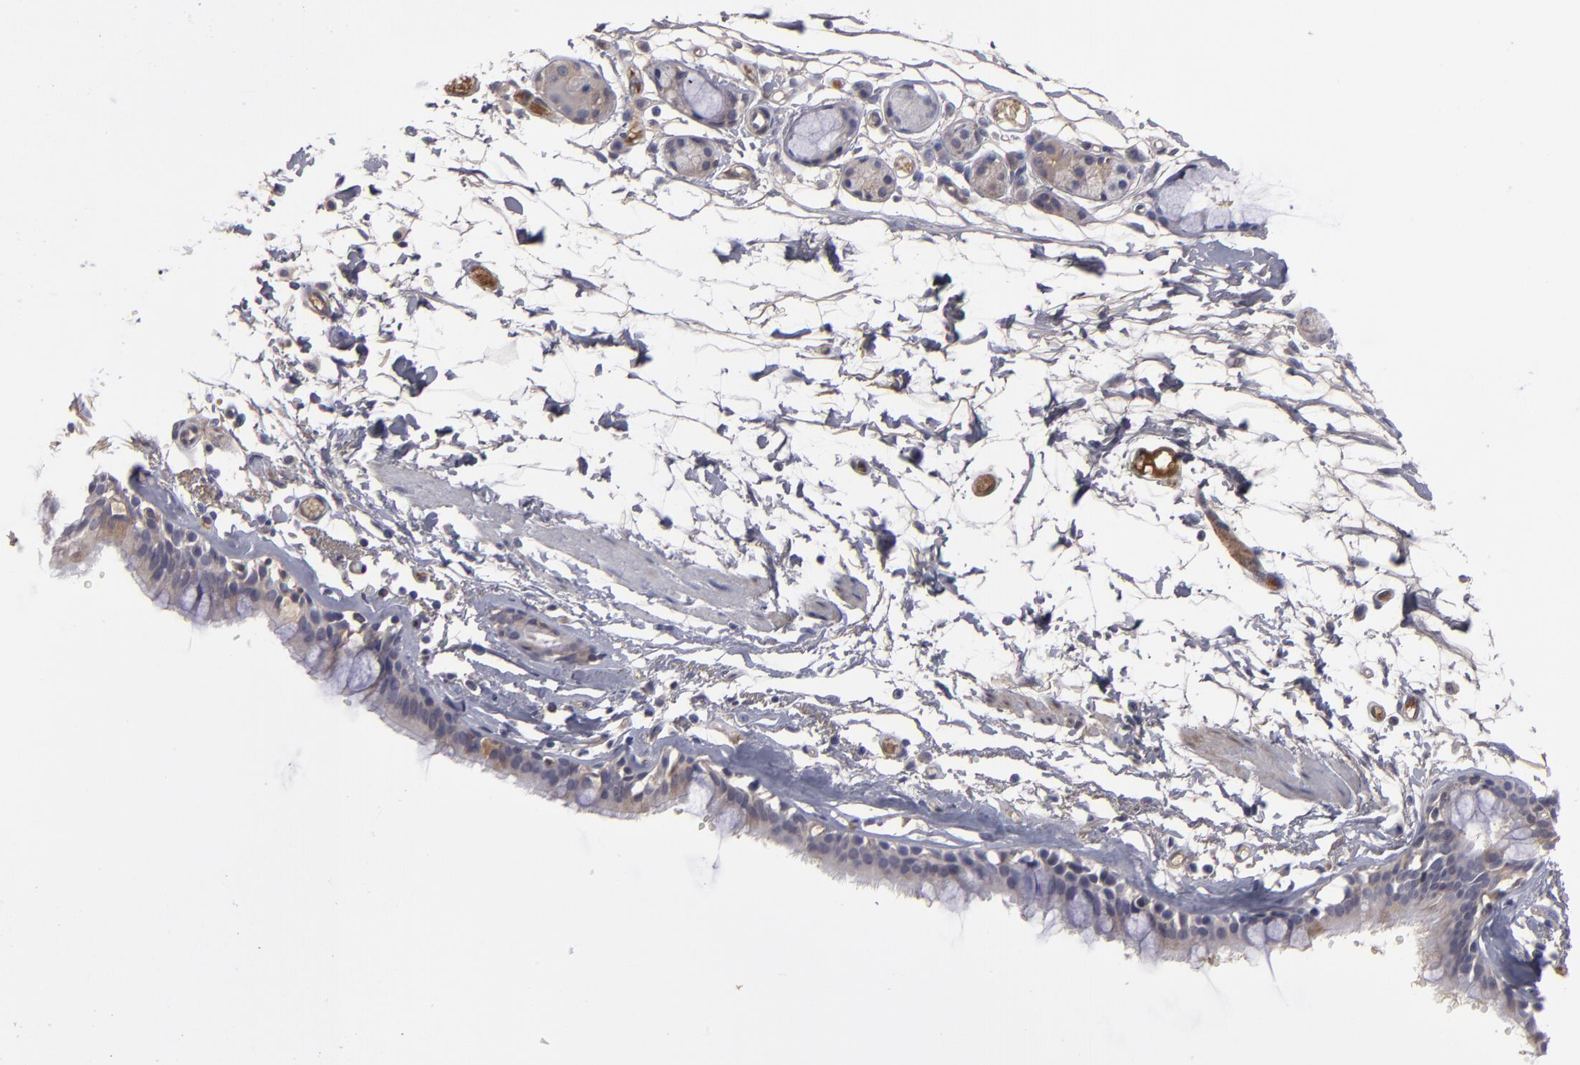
{"staining": {"intensity": "weak", "quantity": "25%-75%", "location": "cytoplasmic/membranous"}, "tissue": "bronchus", "cell_type": "Respiratory epithelial cells", "image_type": "normal", "snomed": [{"axis": "morphology", "description": "Normal tissue, NOS"}, {"axis": "topography", "description": "Bronchus"}, {"axis": "topography", "description": "Lung"}], "caption": "About 25%-75% of respiratory epithelial cells in normal bronchus demonstrate weak cytoplasmic/membranous protein expression as visualized by brown immunohistochemical staining.", "gene": "ITIH4", "patient": {"sex": "female", "age": 56}}